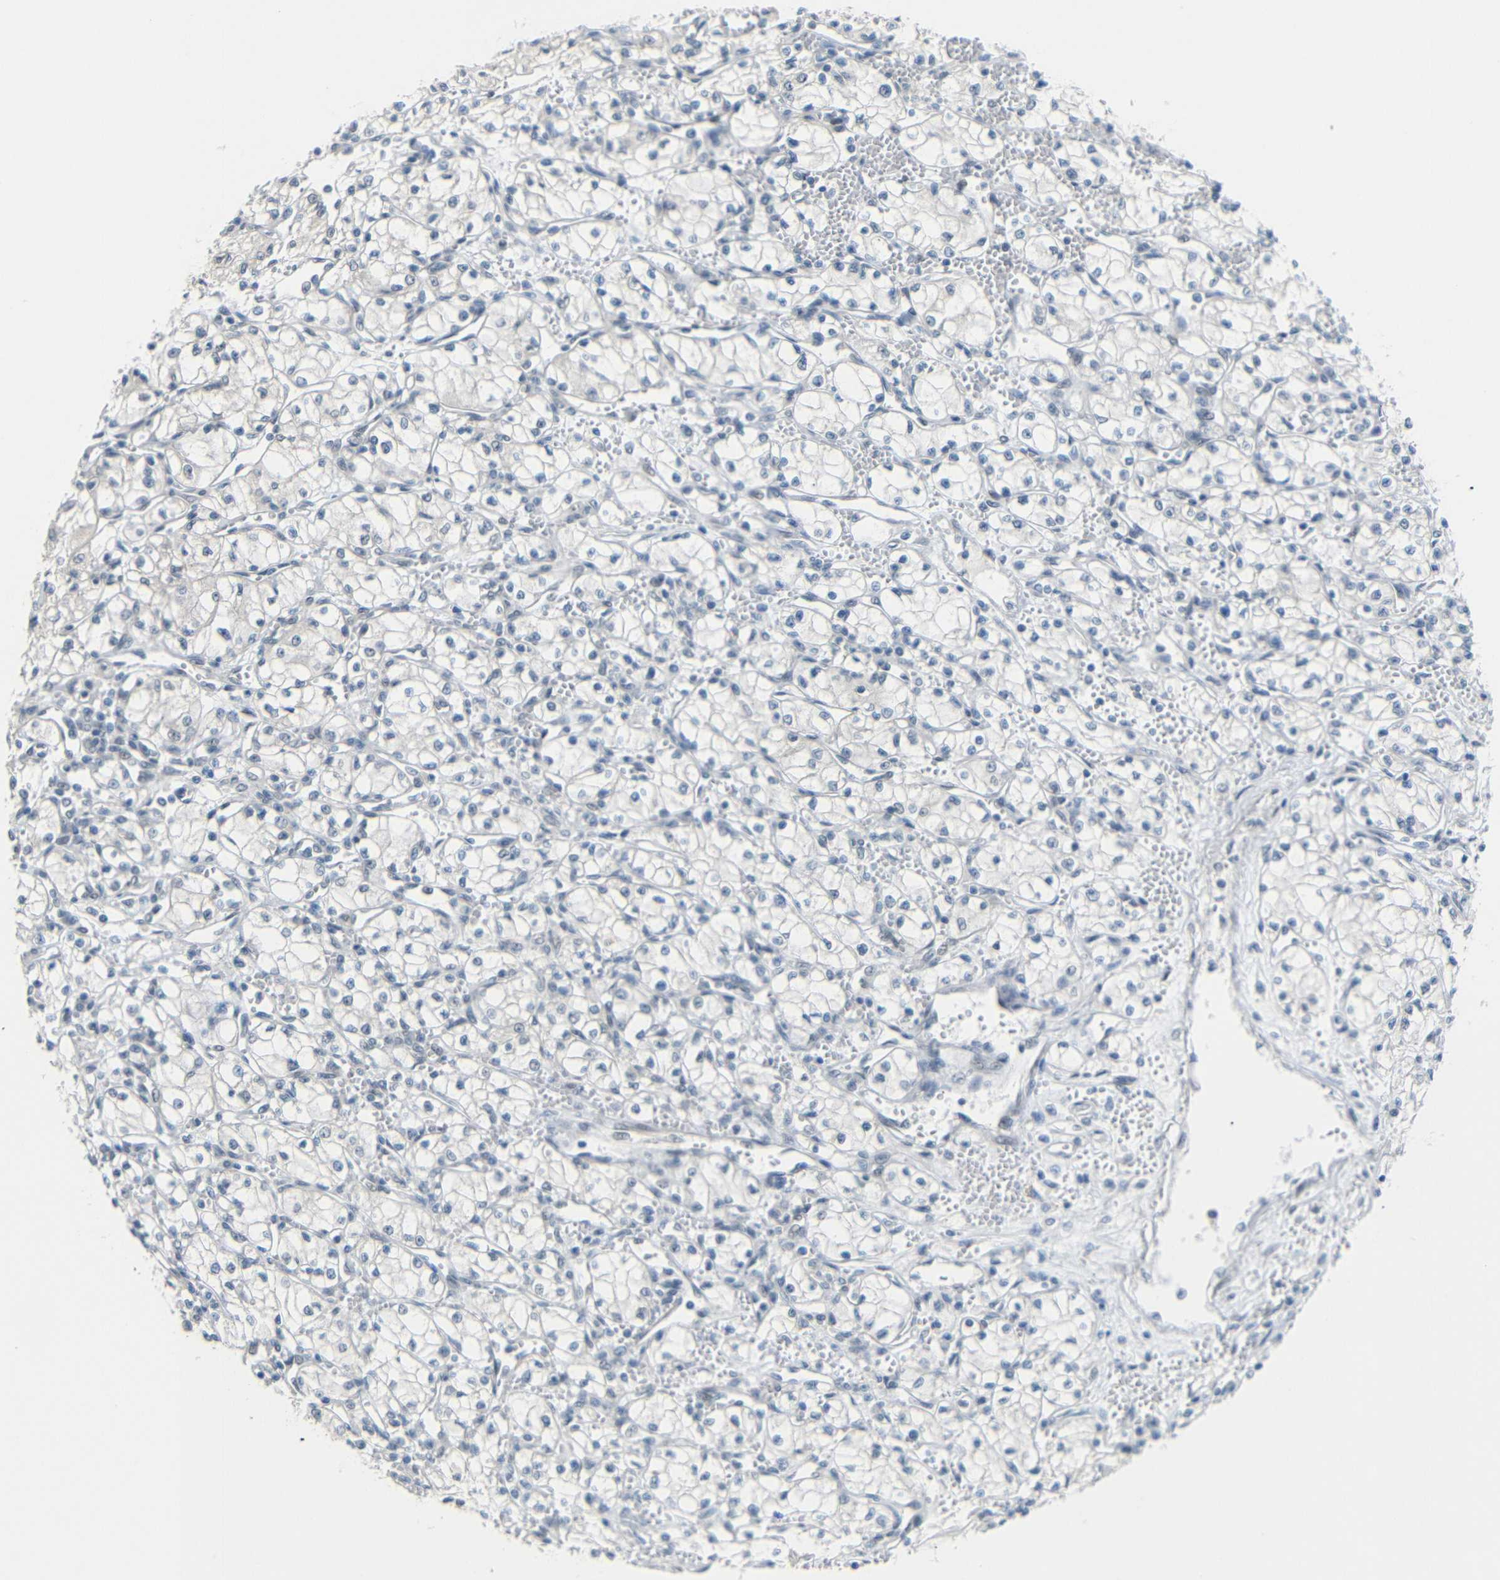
{"staining": {"intensity": "negative", "quantity": "none", "location": "none"}, "tissue": "renal cancer", "cell_type": "Tumor cells", "image_type": "cancer", "snomed": [{"axis": "morphology", "description": "Normal tissue, NOS"}, {"axis": "morphology", "description": "Adenocarcinoma, NOS"}, {"axis": "topography", "description": "Kidney"}], "caption": "This is an immunohistochemistry (IHC) micrograph of adenocarcinoma (renal). There is no positivity in tumor cells.", "gene": "GPR158", "patient": {"sex": "male", "age": 59}}